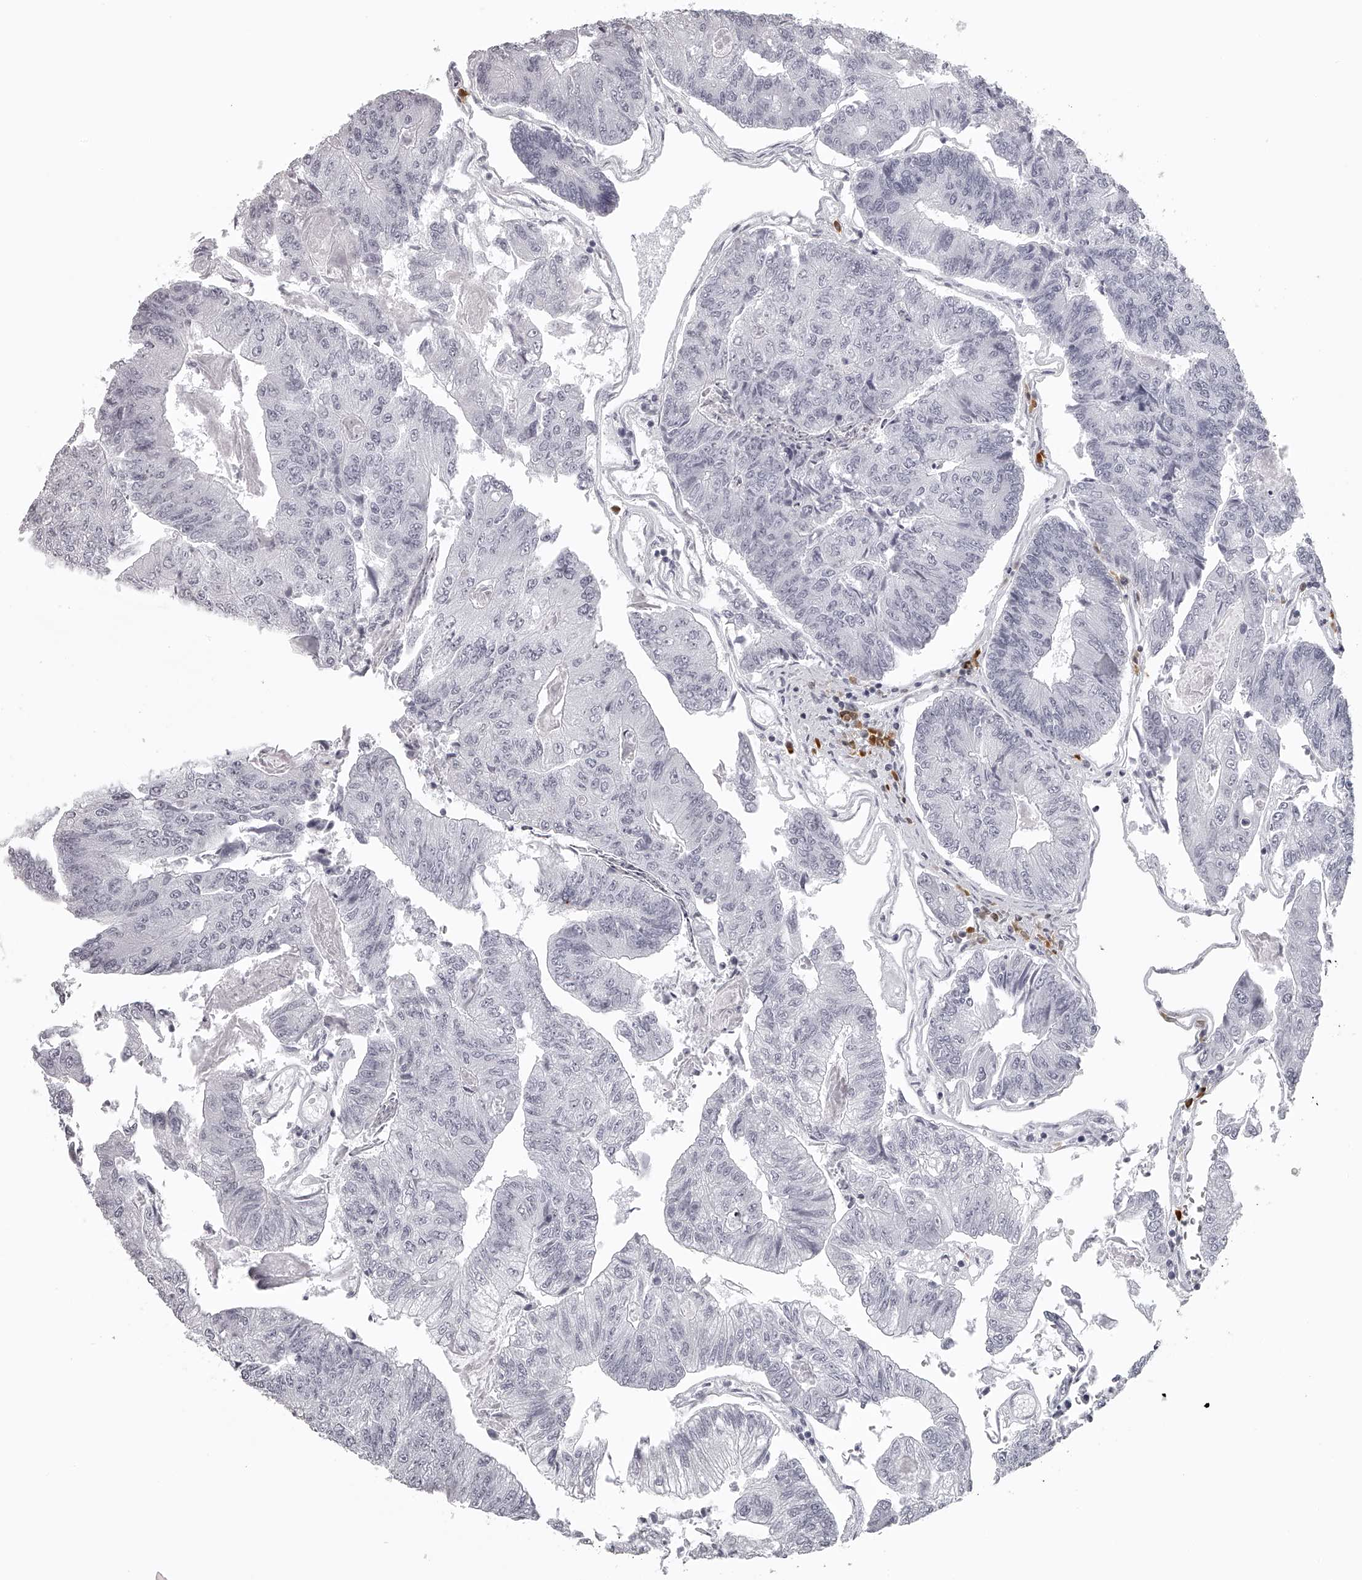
{"staining": {"intensity": "negative", "quantity": "none", "location": "none"}, "tissue": "colorectal cancer", "cell_type": "Tumor cells", "image_type": "cancer", "snomed": [{"axis": "morphology", "description": "Adenocarcinoma, NOS"}, {"axis": "topography", "description": "Colon"}], "caption": "This is an immunohistochemistry micrograph of human colorectal cancer (adenocarcinoma). There is no positivity in tumor cells.", "gene": "SEC11C", "patient": {"sex": "female", "age": 67}}